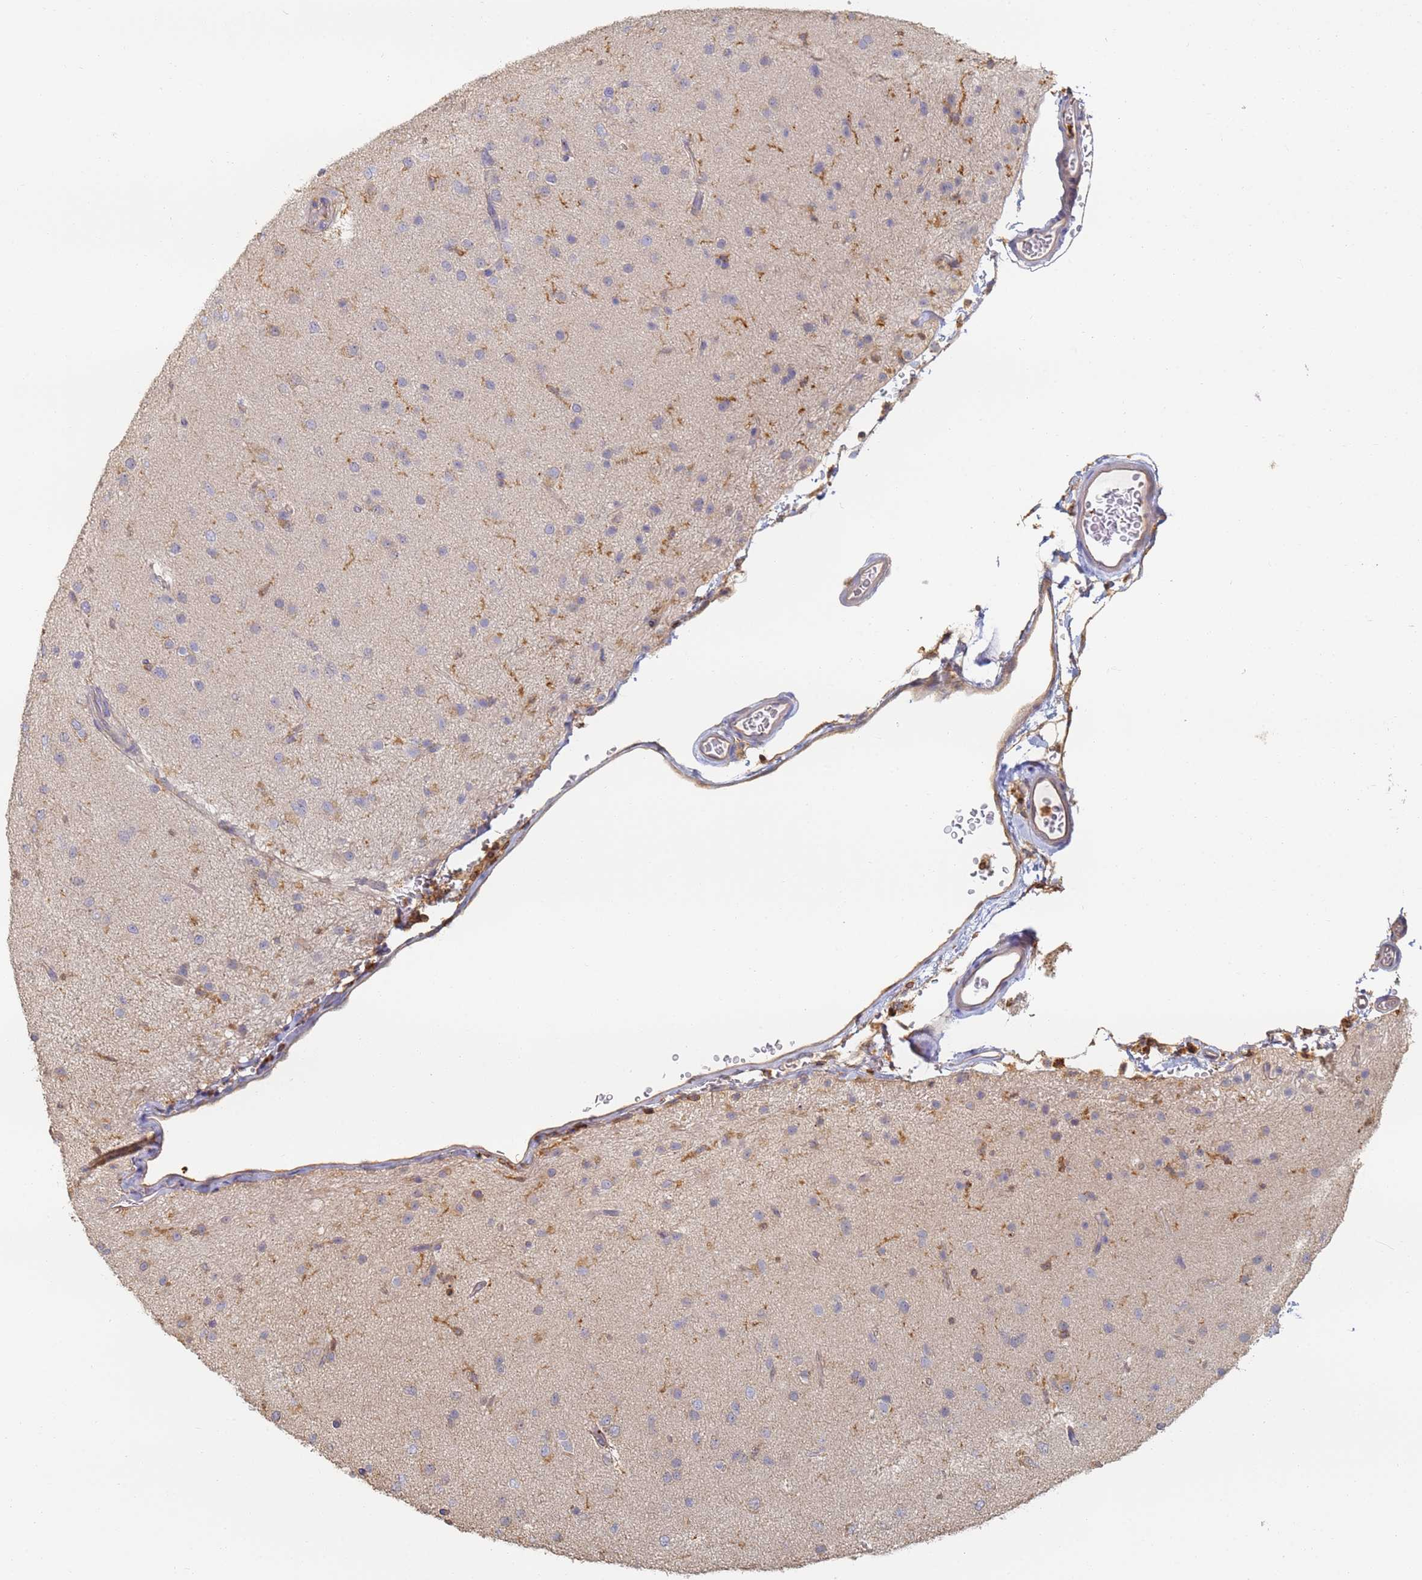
{"staining": {"intensity": "negative", "quantity": "none", "location": "none"}, "tissue": "glioma", "cell_type": "Tumor cells", "image_type": "cancer", "snomed": [{"axis": "morphology", "description": "Glioma, malignant, Low grade"}, {"axis": "topography", "description": "Brain"}], "caption": "IHC photomicrograph of neoplastic tissue: human low-grade glioma (malignant) stained with DAB exhibits no significant protein staining in tumor cells.", "gene": "BIN2", "patient": {"sex": "male", "age": 65}}